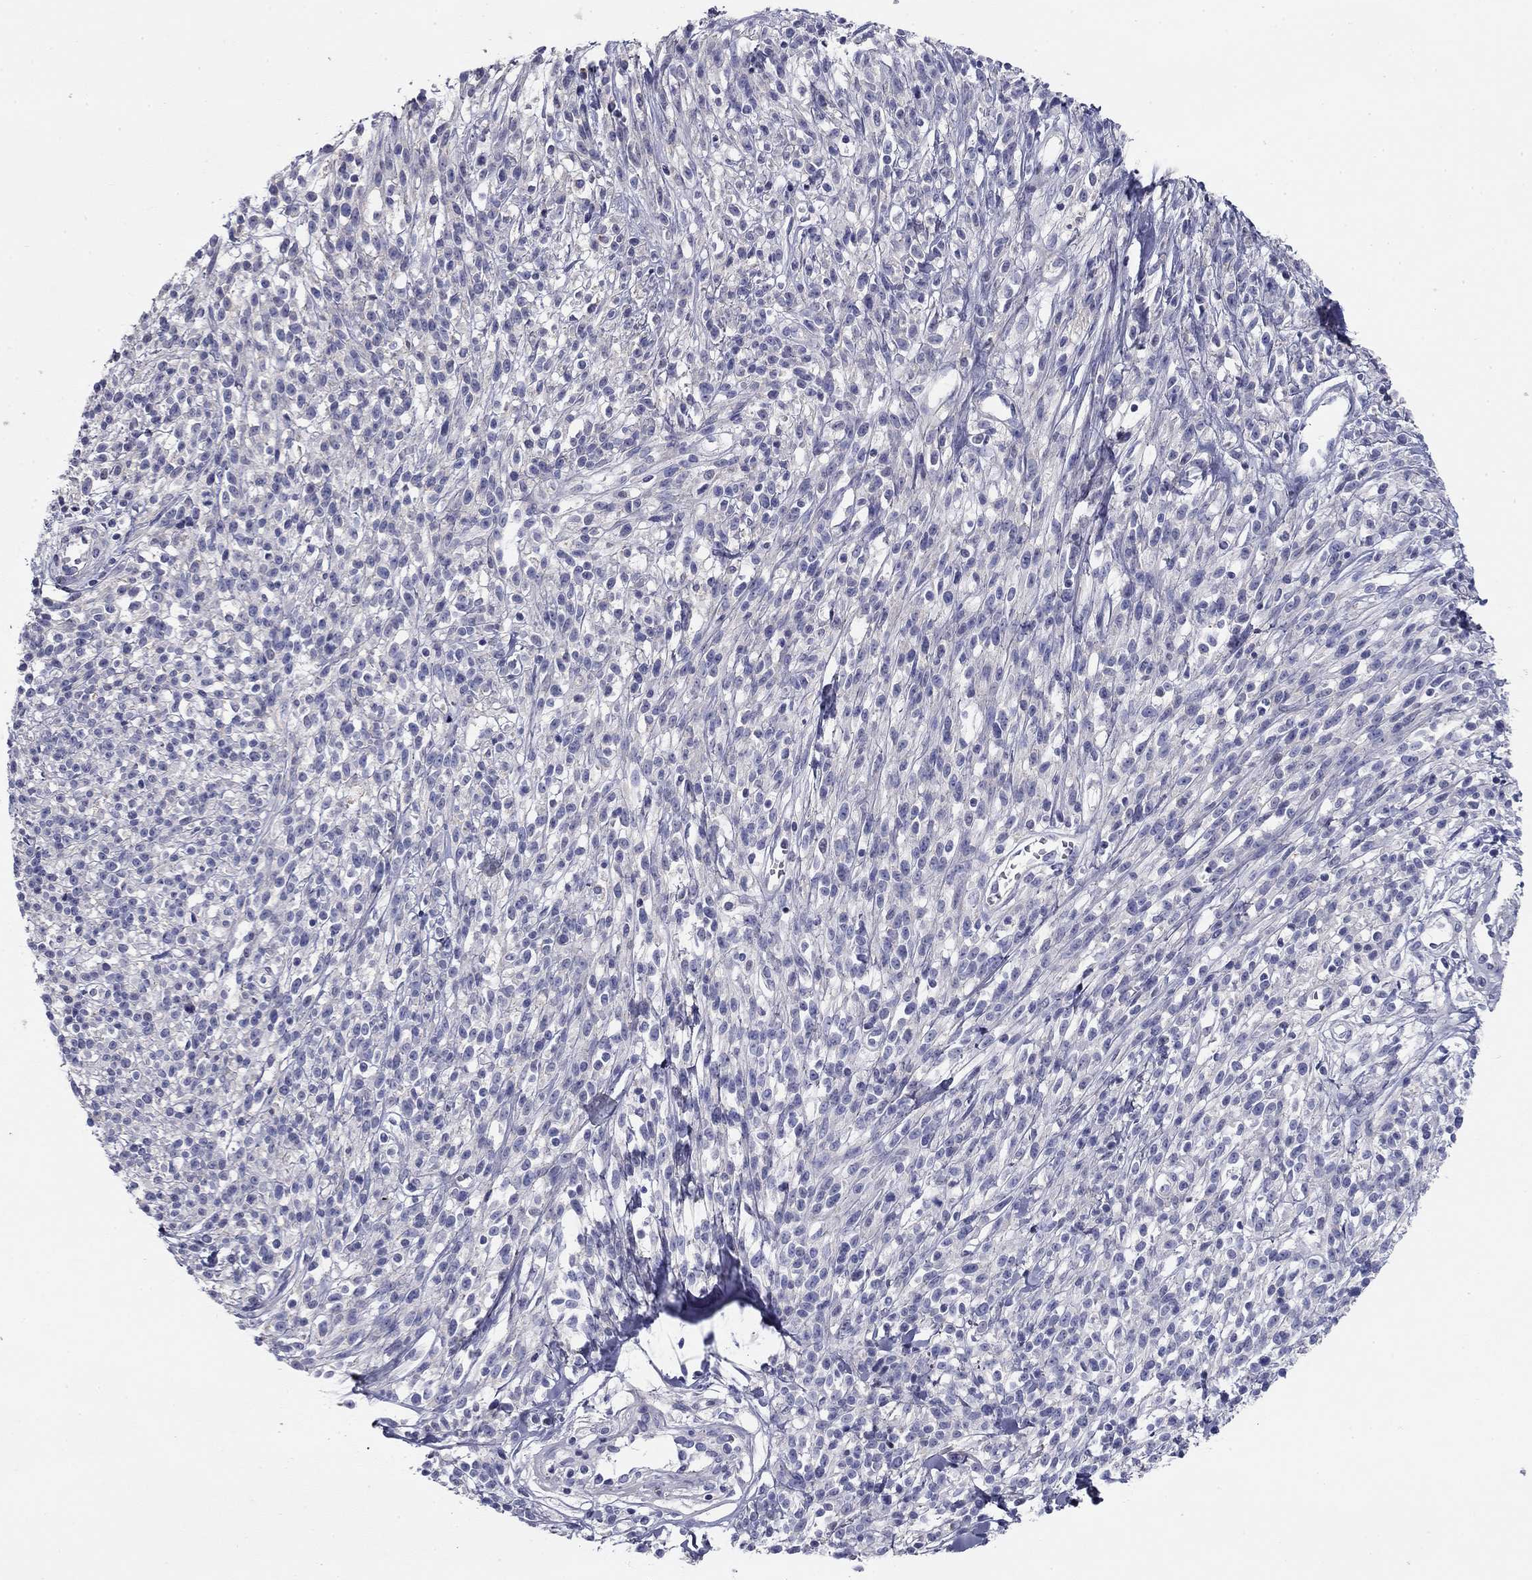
{"staining": {"intensity": "negative", "quantity": "none", "location": "none"}, "tissue": "melanoma", "cell_type": "Tumor cells", "image_type": "cancer", "snomed": [{"axis": "morphology", "description": "Malignant melanoma, NOS"}, {"axis": "topography", "description": "Skin"}, {"axis": "topography", "description": "Skin of trunk"}], "caption": "The image reveals no significant staining in tumor cells of melanoma.", "gene": "CPLX4", "patient": {"sex": "male", "age": 74}}